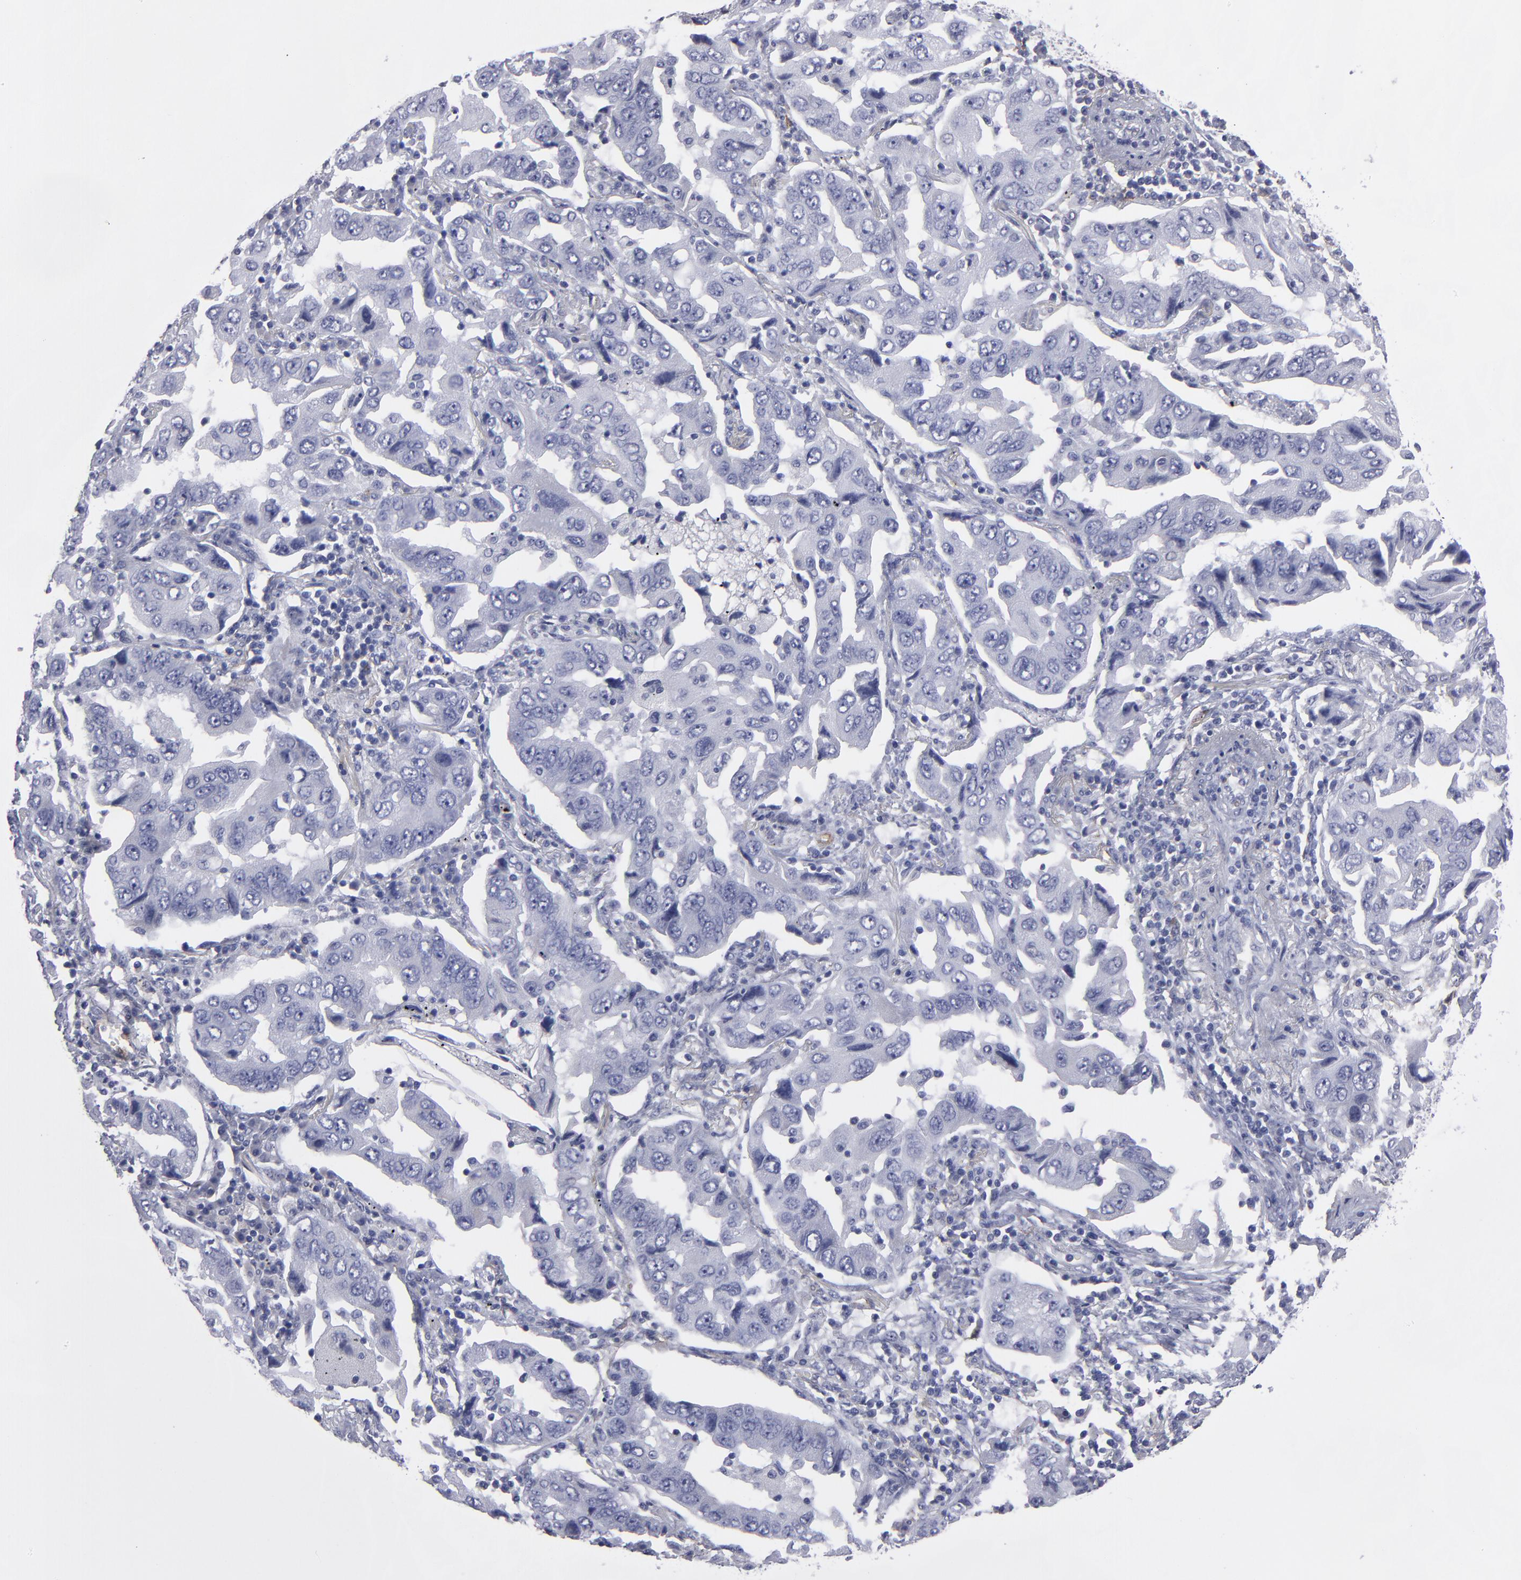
{"staining": {"intensity": "negative", "quantity": "none", "location": "none"}, "tissue": "lung cancer", "cell_type": "Tumor cells", "image_type": "cancer", "snomed": [{"axis": "morphology", "description": "Adenocarcinoma, NOS"}, {"axis": "topography", "description": "Lung"}], "caption": "Lung cancer was stained to show a protein in brown. There is no significant expression in tumor cells.", "gene": "CADM3", "patient": {"sex": "female", "age": 65}}